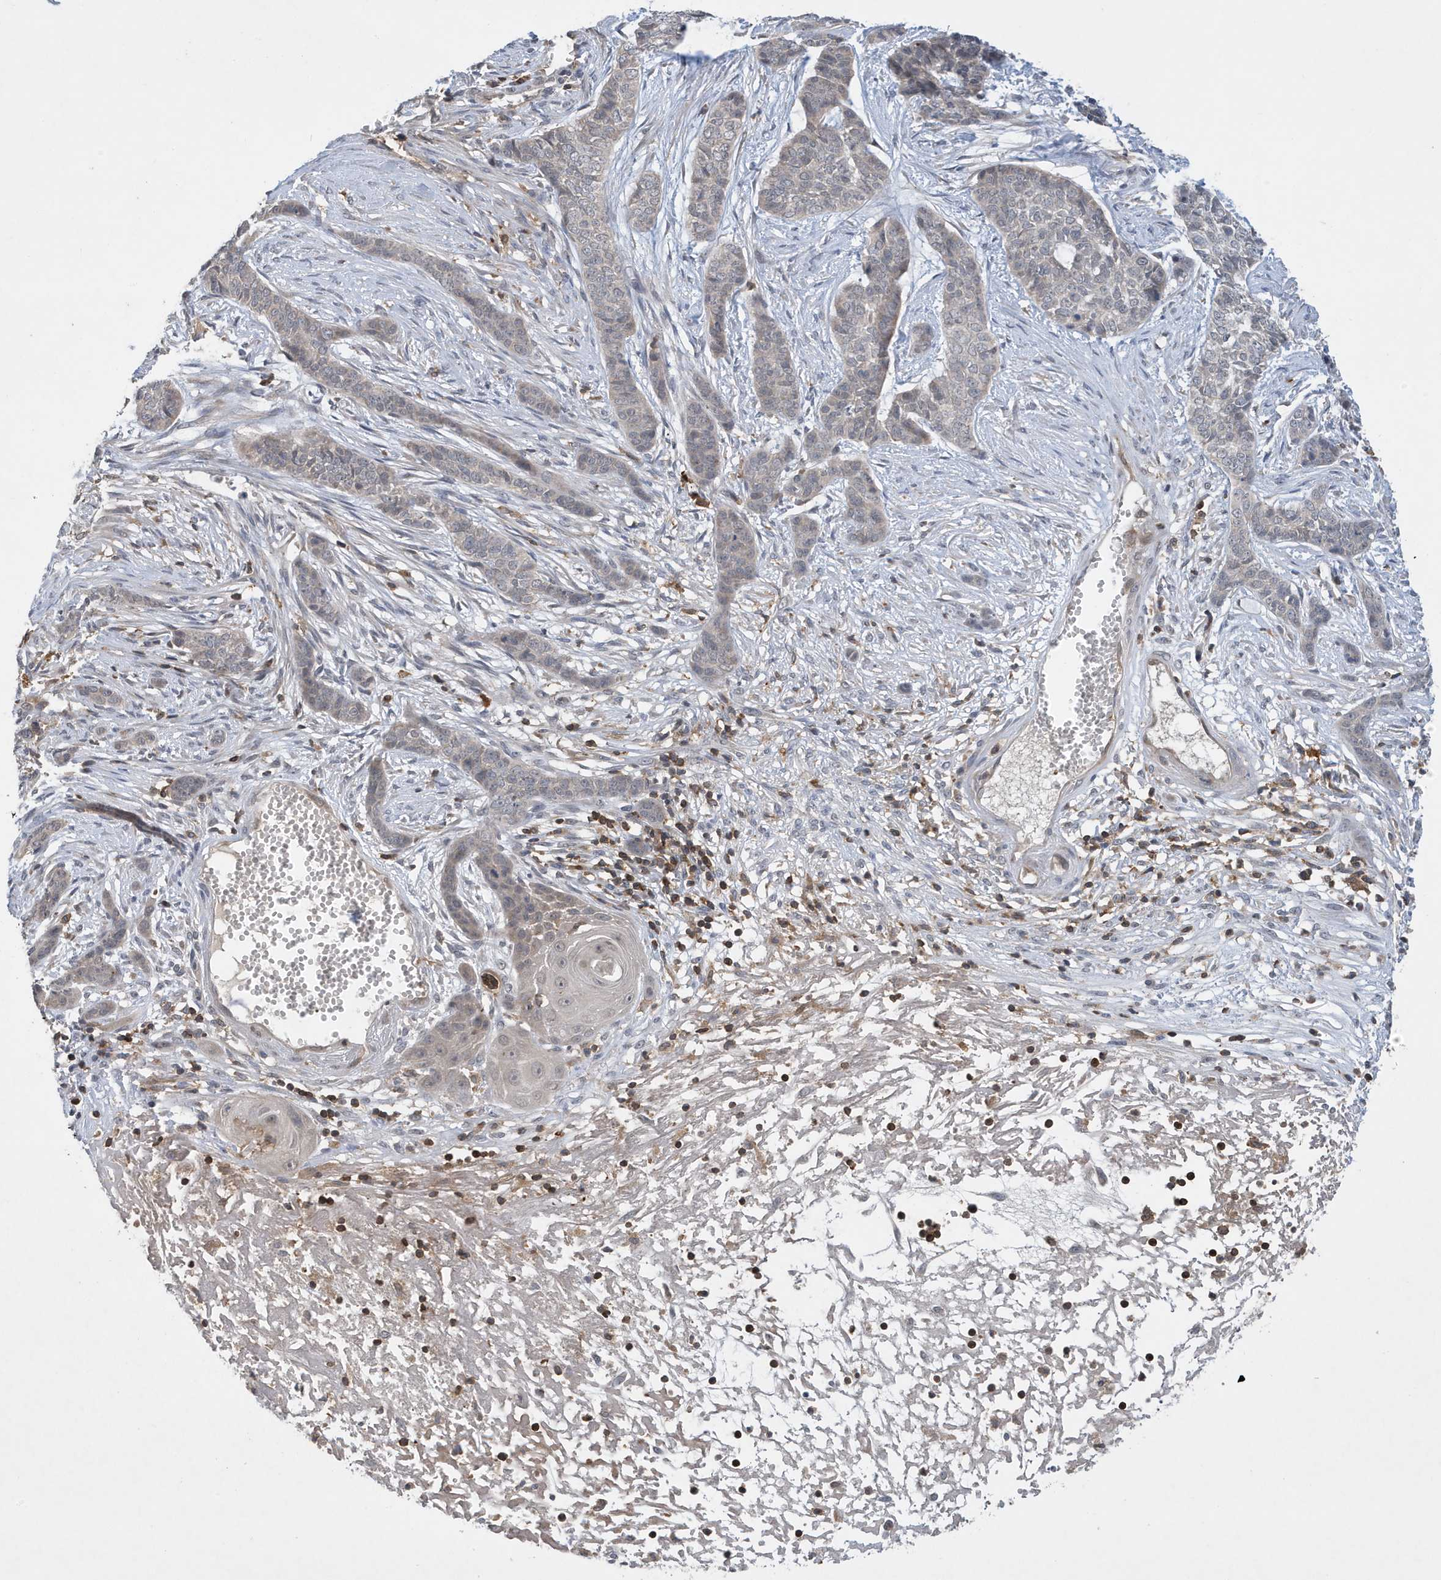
{"staining": {"intensity": "negative", "quantity": "none", "location": "none"}, "tissue": "skin cancer", "cell_type": "Tumor cells", "image_type": "cancer", "snomed": [{"axis": "morphology", "description": "Basal cell carcinoma"}, {"axis": "topography", "description": "Skin"}], "caption": "This image is of skin basal cell carcinoma stained with immunohistochemistry to label a protein in brown with the nuclei are counter-stained blue. There is no staining in tumor cells.", "gene": "NSUN3", "patient": {"sex": "female", "age": 64}}